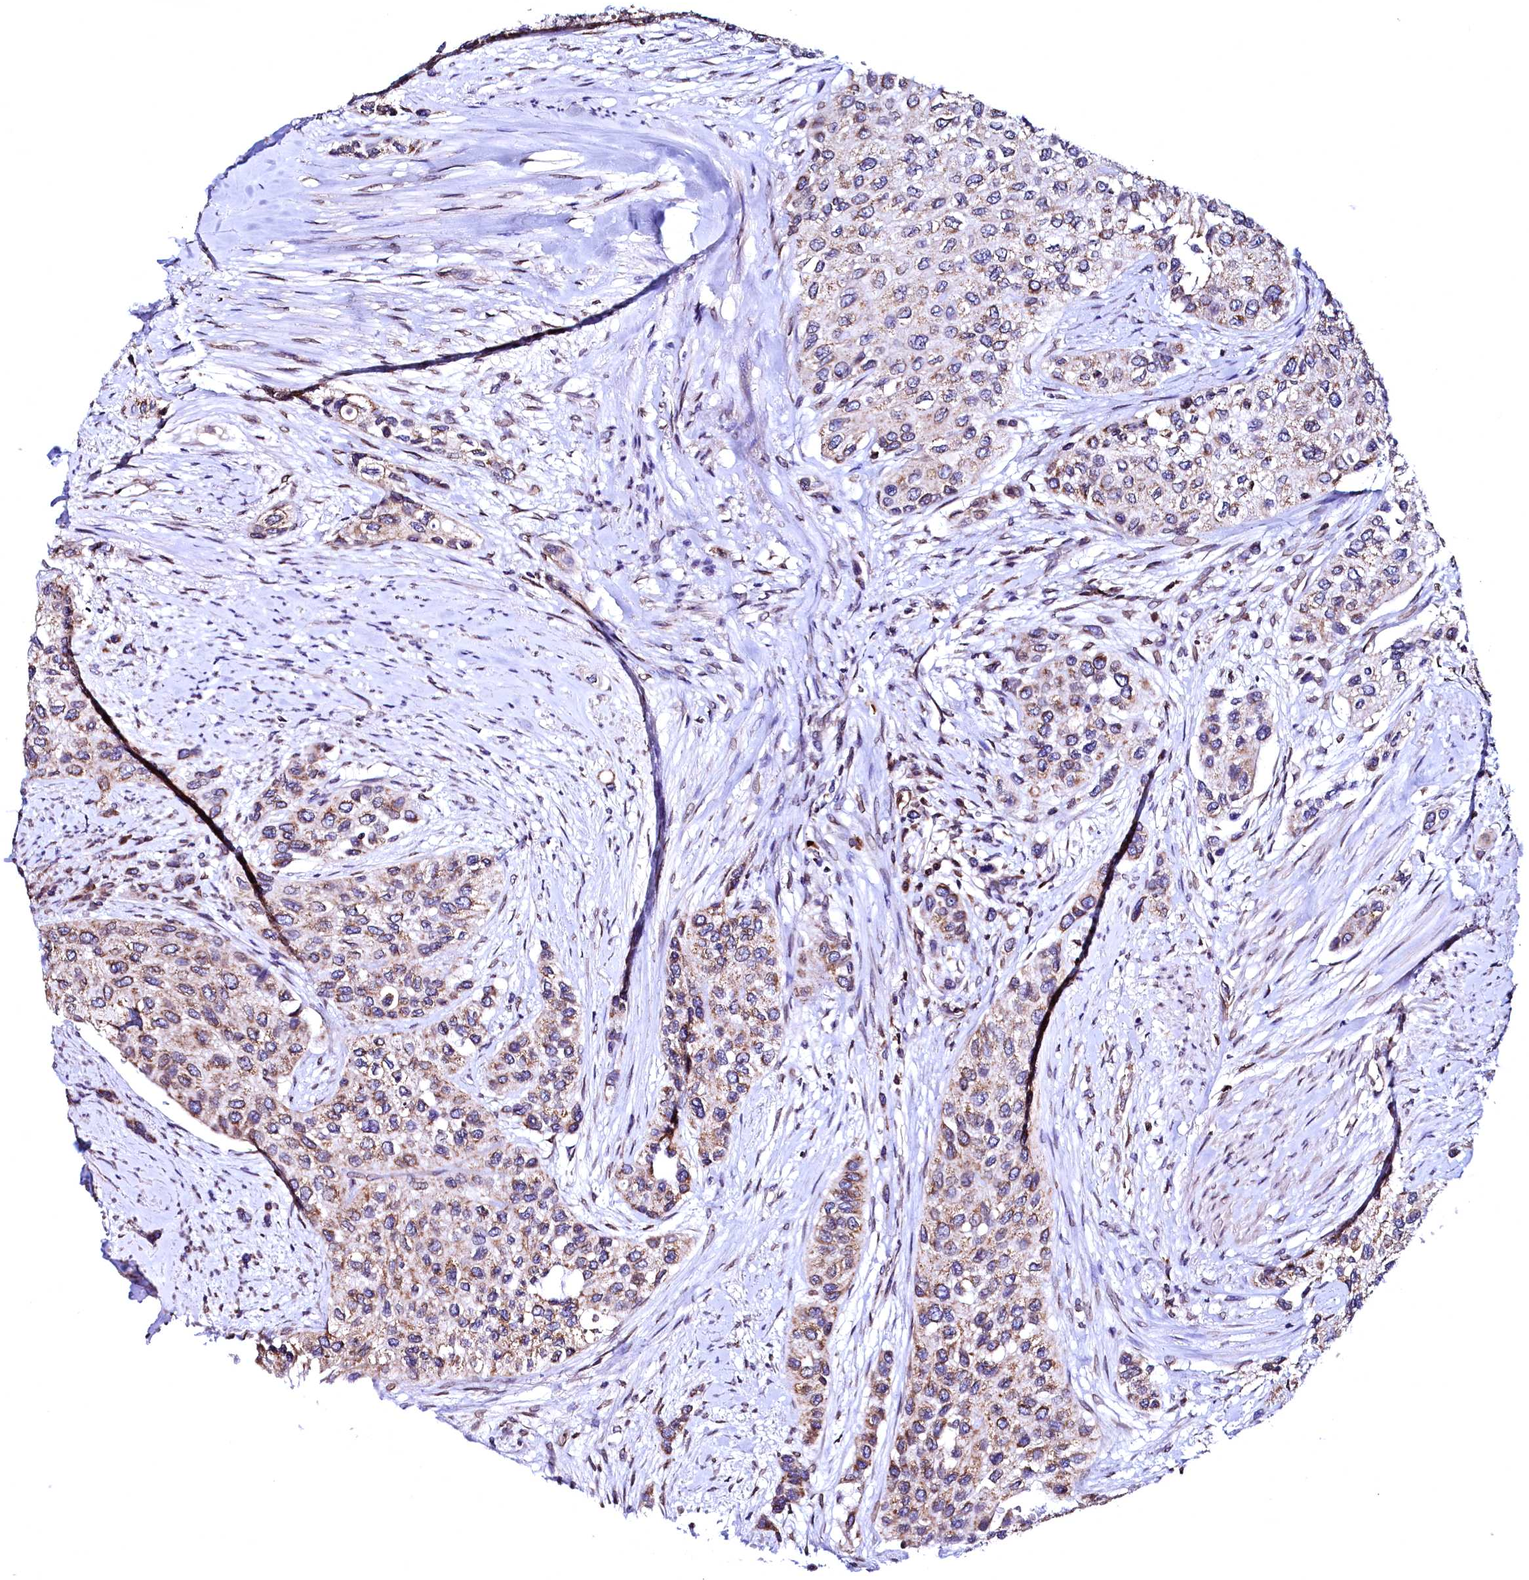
{"staining": {"intensity": "weak", "quantity": "25%-75%", "location": "cytoplasmic/membranous"}, "tissue": "urothelial cancer", "cell_type": "Tumor cells", "image_type": "cancer", "snomed": [{"axis": "morphology", "description": "Normal tissue, NOS"}, {"axis": "morphology", "description": "Urothelial carcinoma, High grade"}, {"axis": "topography", "description": "Vascular tissue"}, {"axis": "topography", "description": "Urinary bladder"}], "caption": "Brown immunohistochemical staining in human urothelial carcinoma (high-grade) reveals weak cytoplasmic/membranous expression in about 25%-75% of tumor cells.", "gene": "HAND1", "patient": {"sex": "female", "age": 56}}